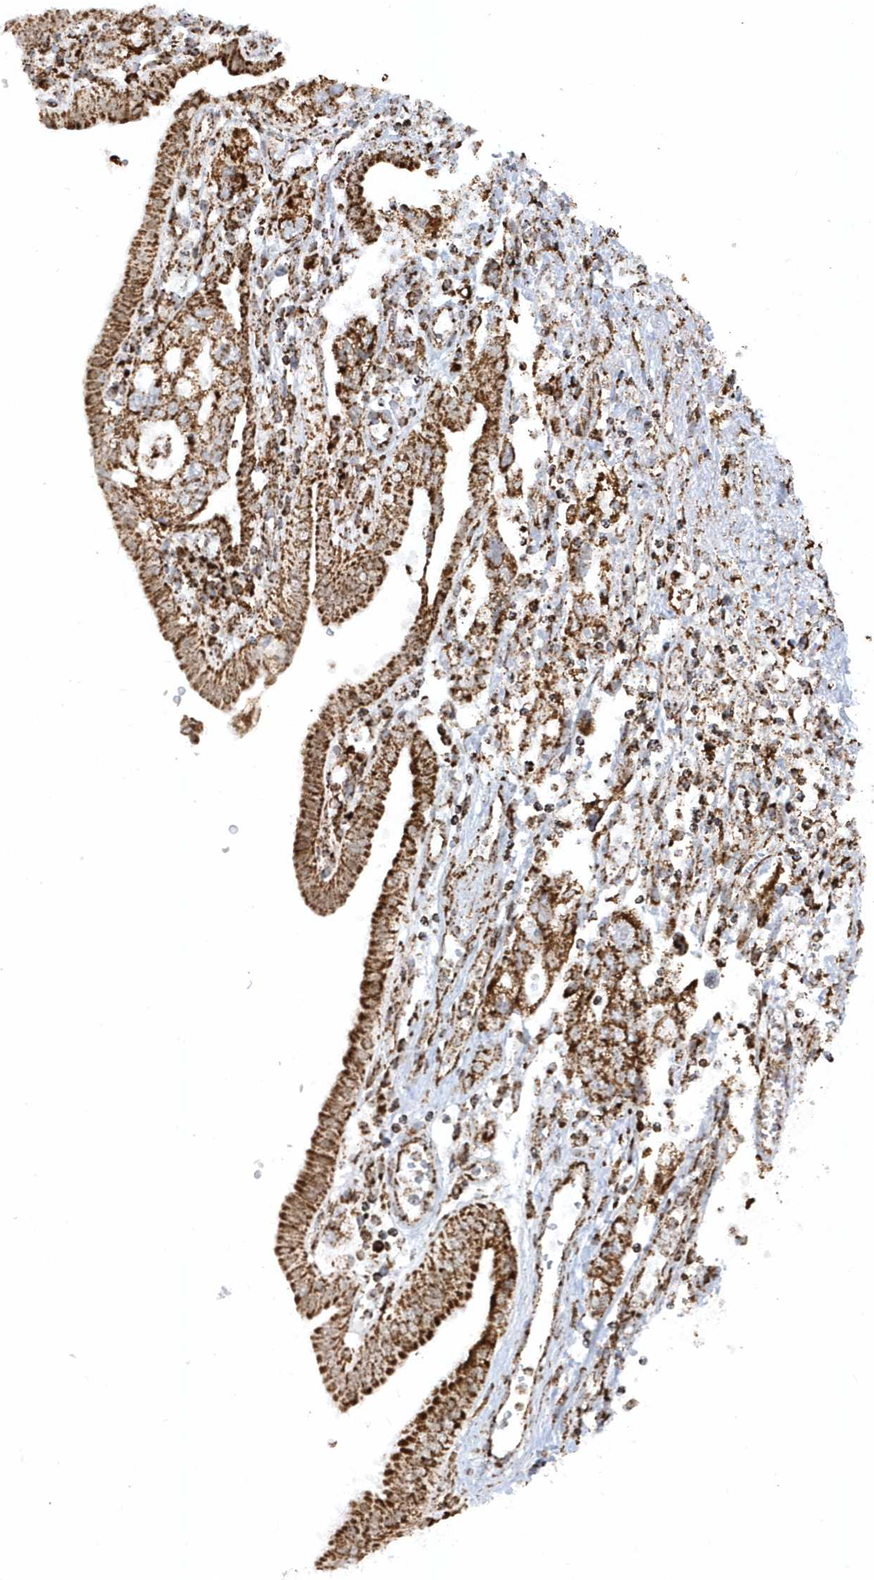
{"staining": {"intensity": "strong", "quantity": ">75%", "location": "cytoplasmic/membranous"}, "tissue": "pancreatic cancer", "cell_type": "Tumor cells", "image_type": "cancer", "snomed": [{"axis": "morphology", "description": "Adenocarcinoma, NOS"}, {"axis": "topography", "description": "Pancreas"}], "caption": "A high amount of strong cytoplasmic/membranous staining is identified in about >75% of tumor cells in pancreatic cancer tissue.", "gene": "CRY2", "patient": {"sex": "female", "age": 73}}